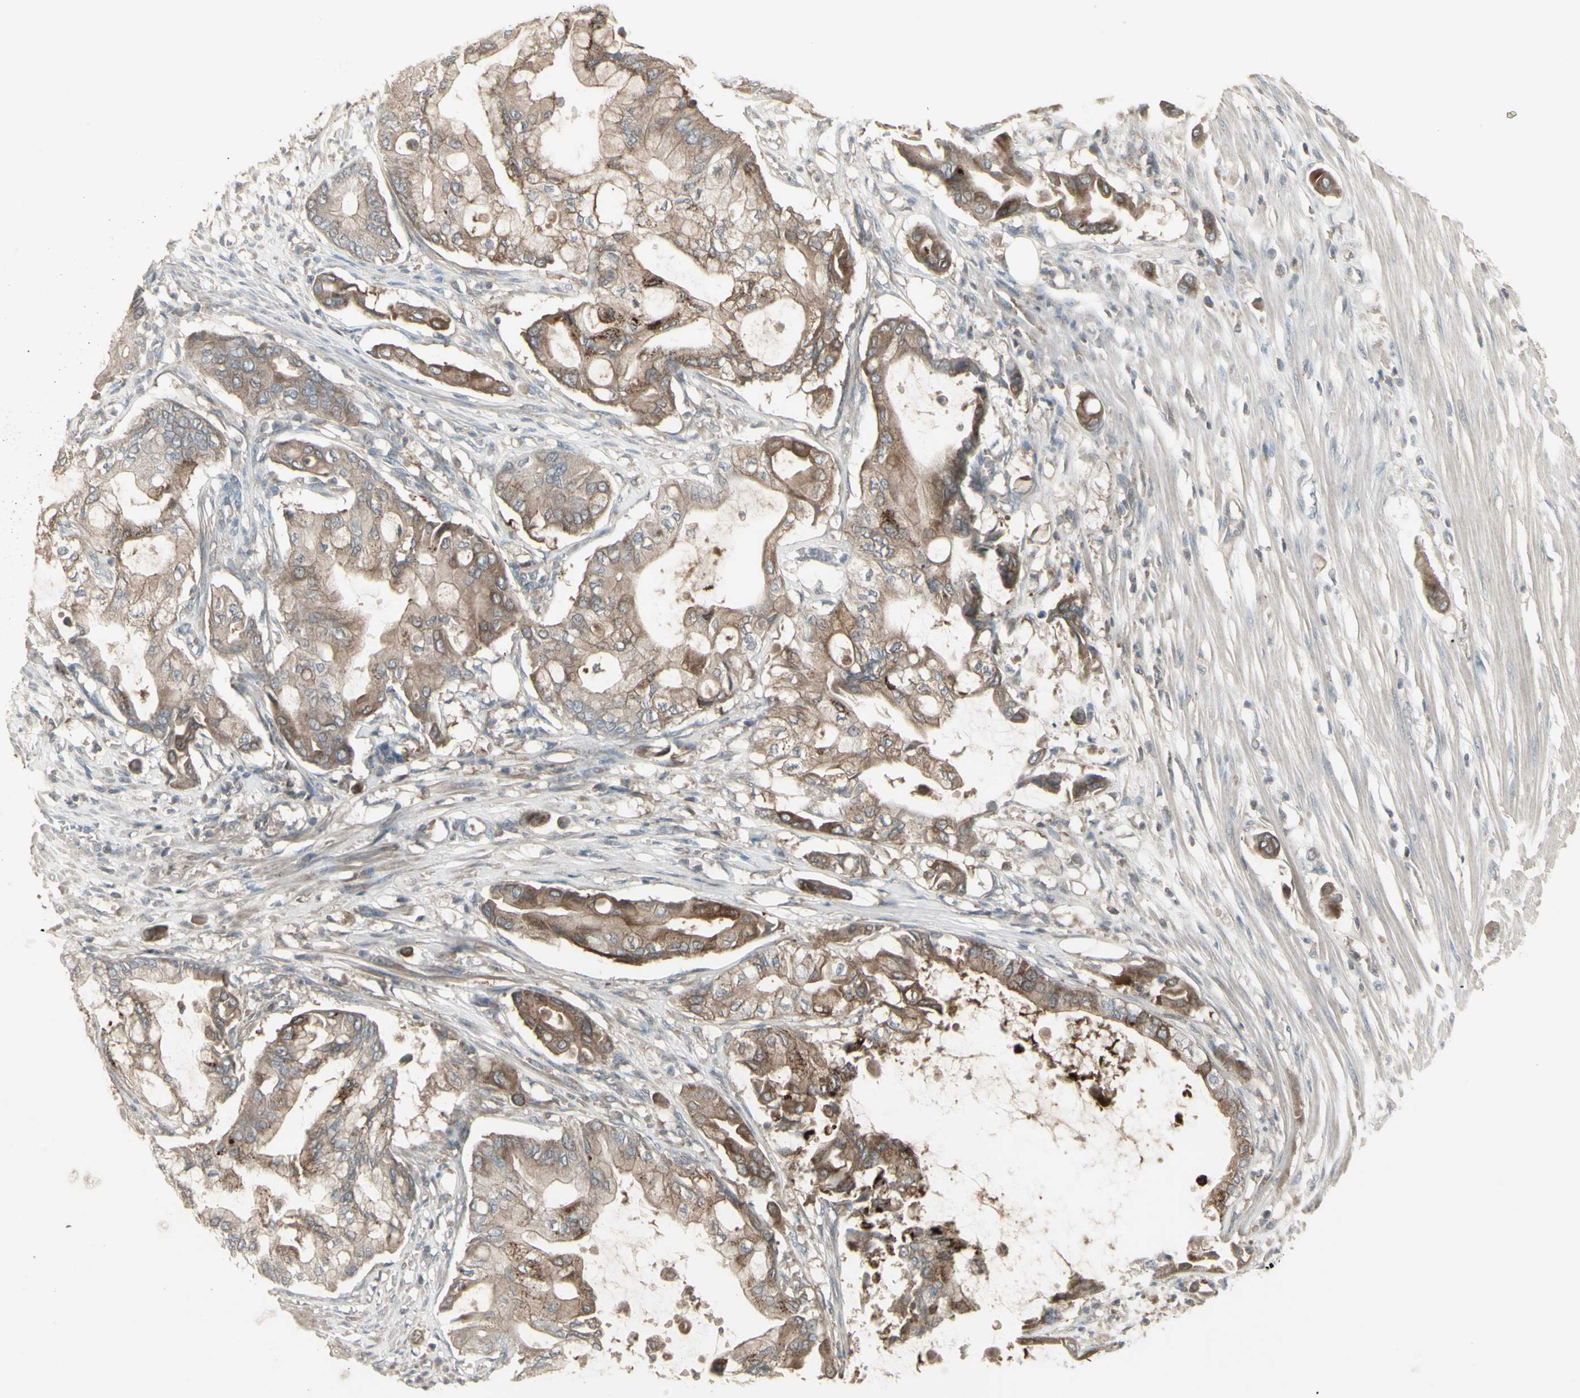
{"staining": {"intensity": "moderate", "quantity": "25%-75%", "location": "cytoplasmic/membranous"}, "tissue": "pancreatic cancer", "cell_type": "Tumor cells", "image_type": "cancer", "snomed": [{"axis": "morphology", "description": "Adenocarcinoma, NOS"}, {"axis": "morphology", "description": "Adenocarcinoma, metastatic, NOS"}, {"axis": "topography", "description": "Lymph node"}, {"axis": "topography", "description": "Pancreas"}, {"axis": "topography", "description": "Duodenum"}], "caption": "The image demonstrates a brown stain indicating the presence of a protein in the cytoplasmic/membranous of tumor cells in pancreatic cancer.", "gene": "CSK", "patient": {"sex": "female", "age": 64}}